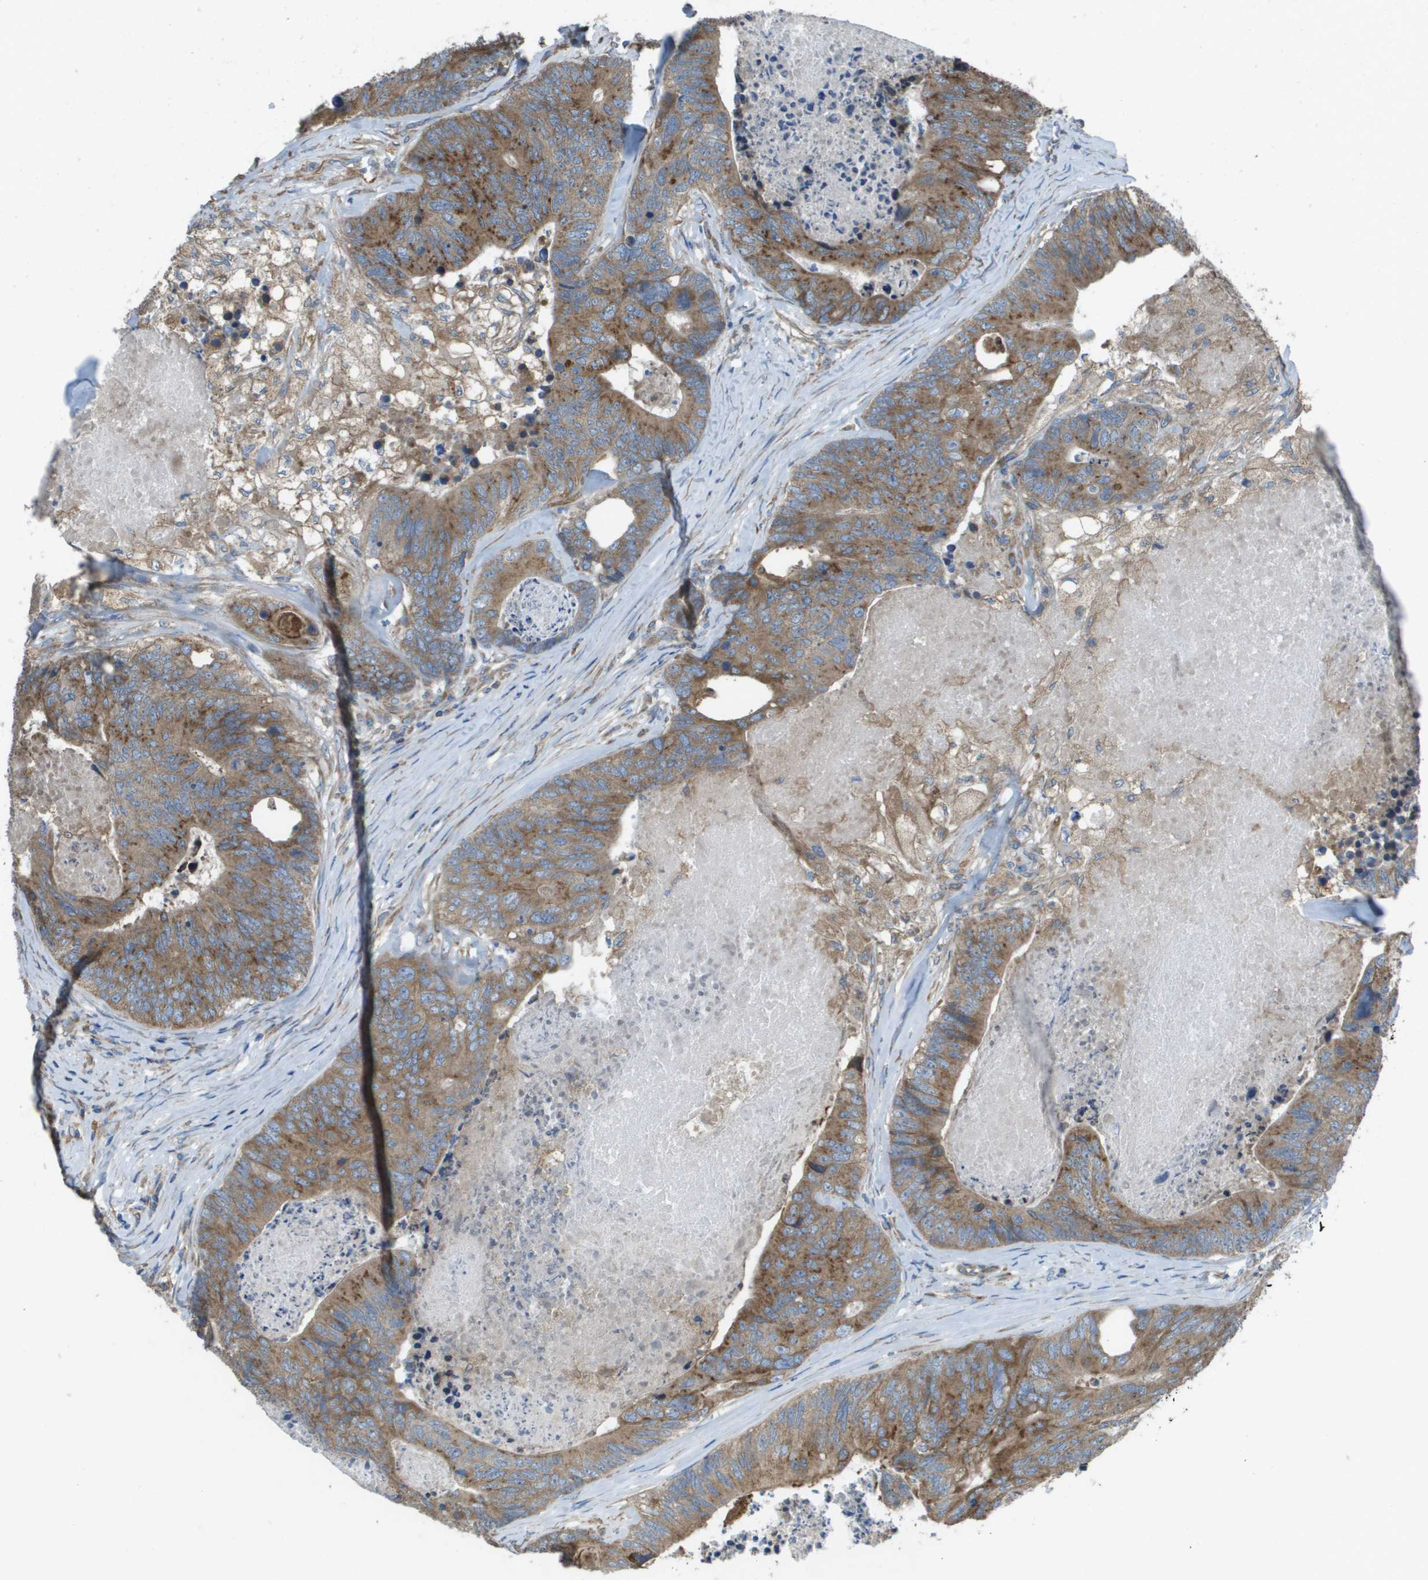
{"staining": {"intensity": "moderate", "quantity": ">75%", "location": "cytoplasmic/membranous"}, "tissue": "colorectal cancer", "cell_type": "Tumor cells", "image_type": "cancer", "snomed": [{"axis": "morphology", "description": "Adenocarcinoma, NOS"}, {"axis": "topography", "description": "Colon"}], "caption": "This is an image of immunohistochemistry (IHC) staining of colorectal adenocarcinoma, which shows moderate positivity in the cytoplasmic/membranous of tumor cells.", "gene": "CLCN2", "patient": {"sex": "female", "age": 57}}